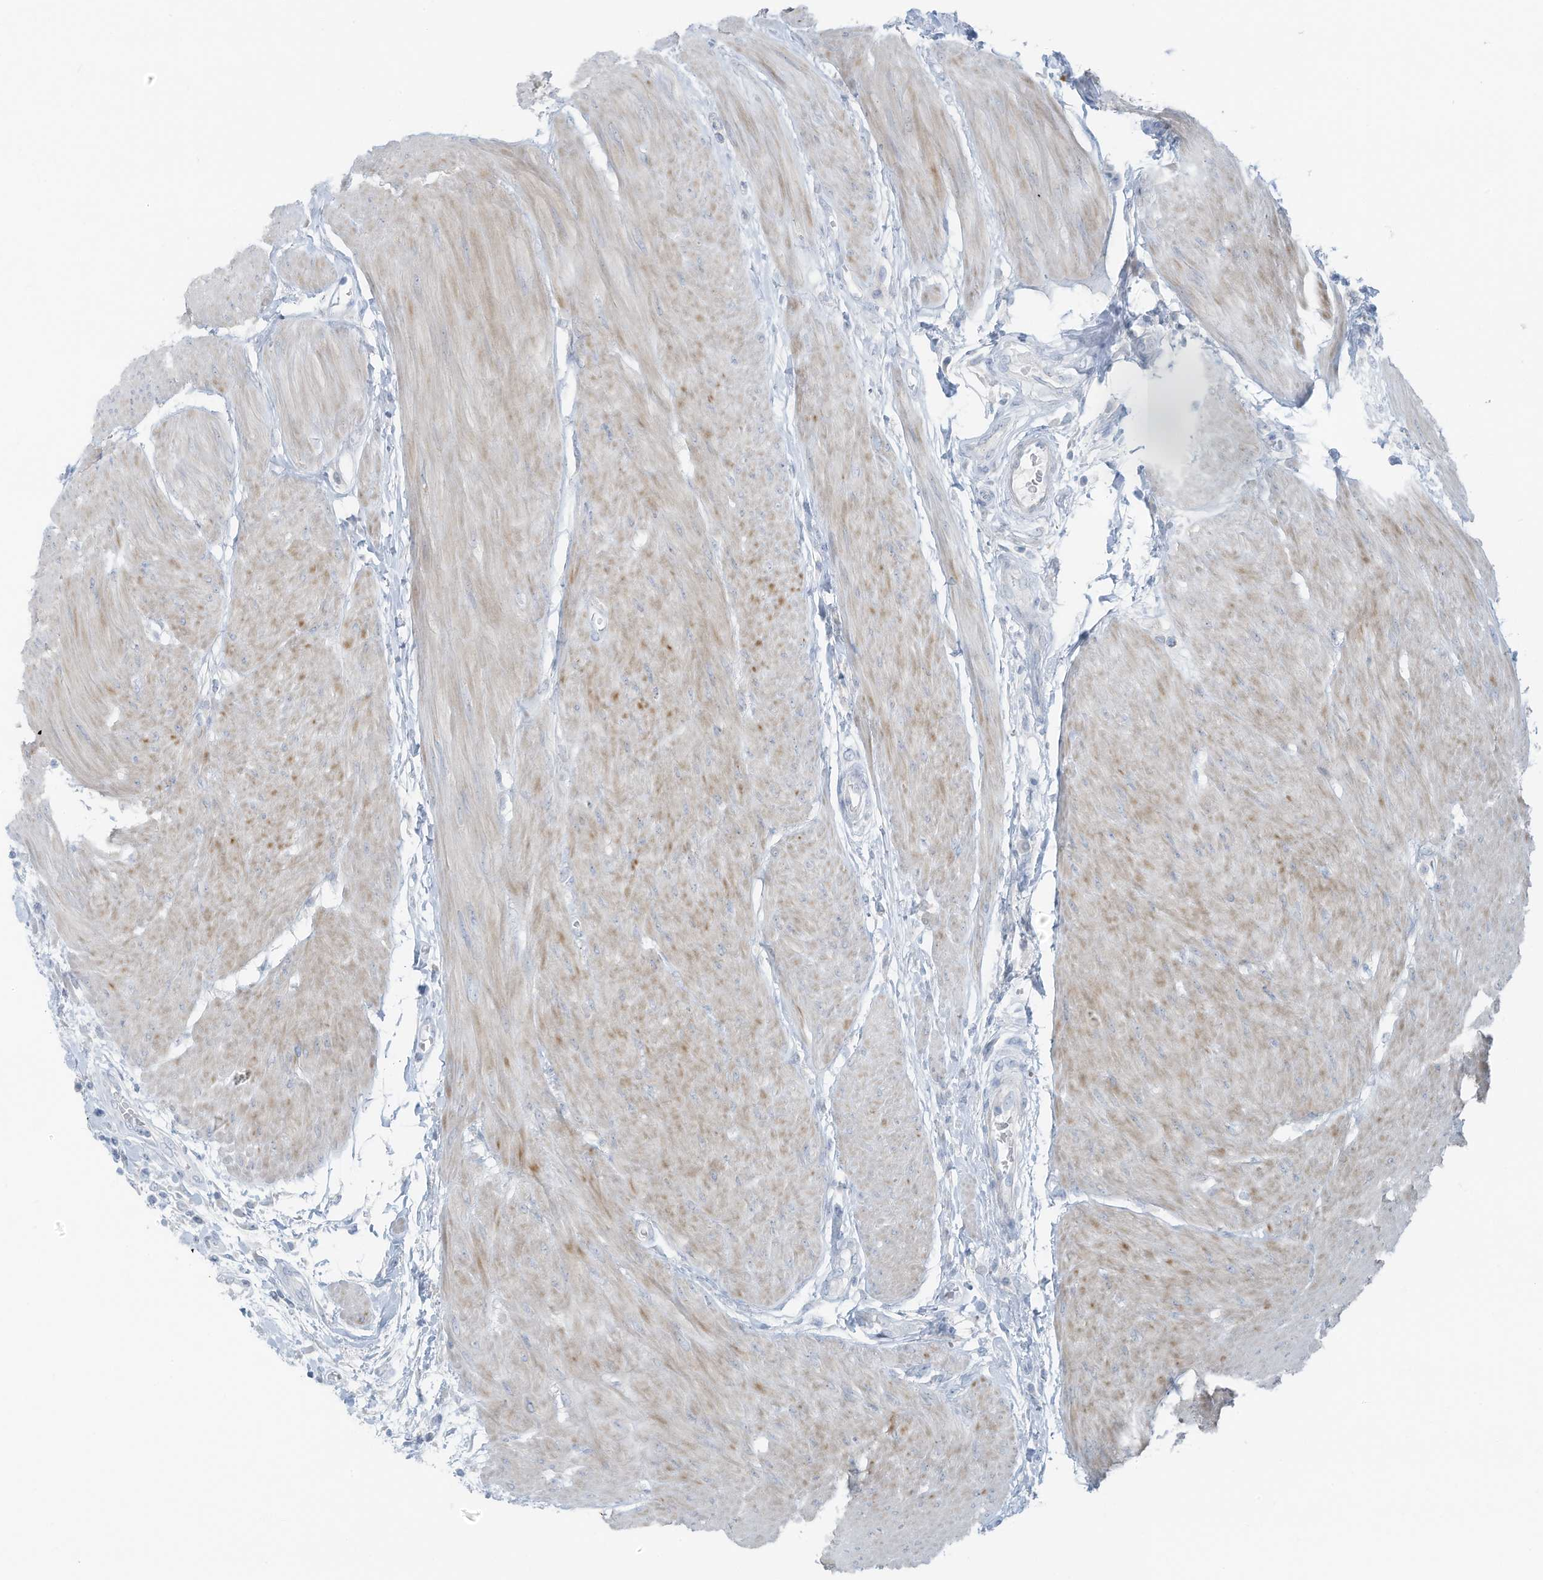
{"staining": {"intensity": "negative", "quantity": "none", "location": "none"}, "tissue": "urothelial cancer", "cell_type": "Tumor cells", "image_type": "cancer", "snomed": [{"axis": "morphology", "description": "Urothelial carcinoma, High grade"}, {"axis": "topography", "description": "Urinary bladder"}], "caption": "Immunohistochemistry (IHC) histopathology image of neoplastic tissue: high-grade urothelial carcinoma stained with DAB demonstrates no significant protein expression in tumor cells.", "gene": "SLC25A43", "patient": {"sex": "male", "age": 50}}